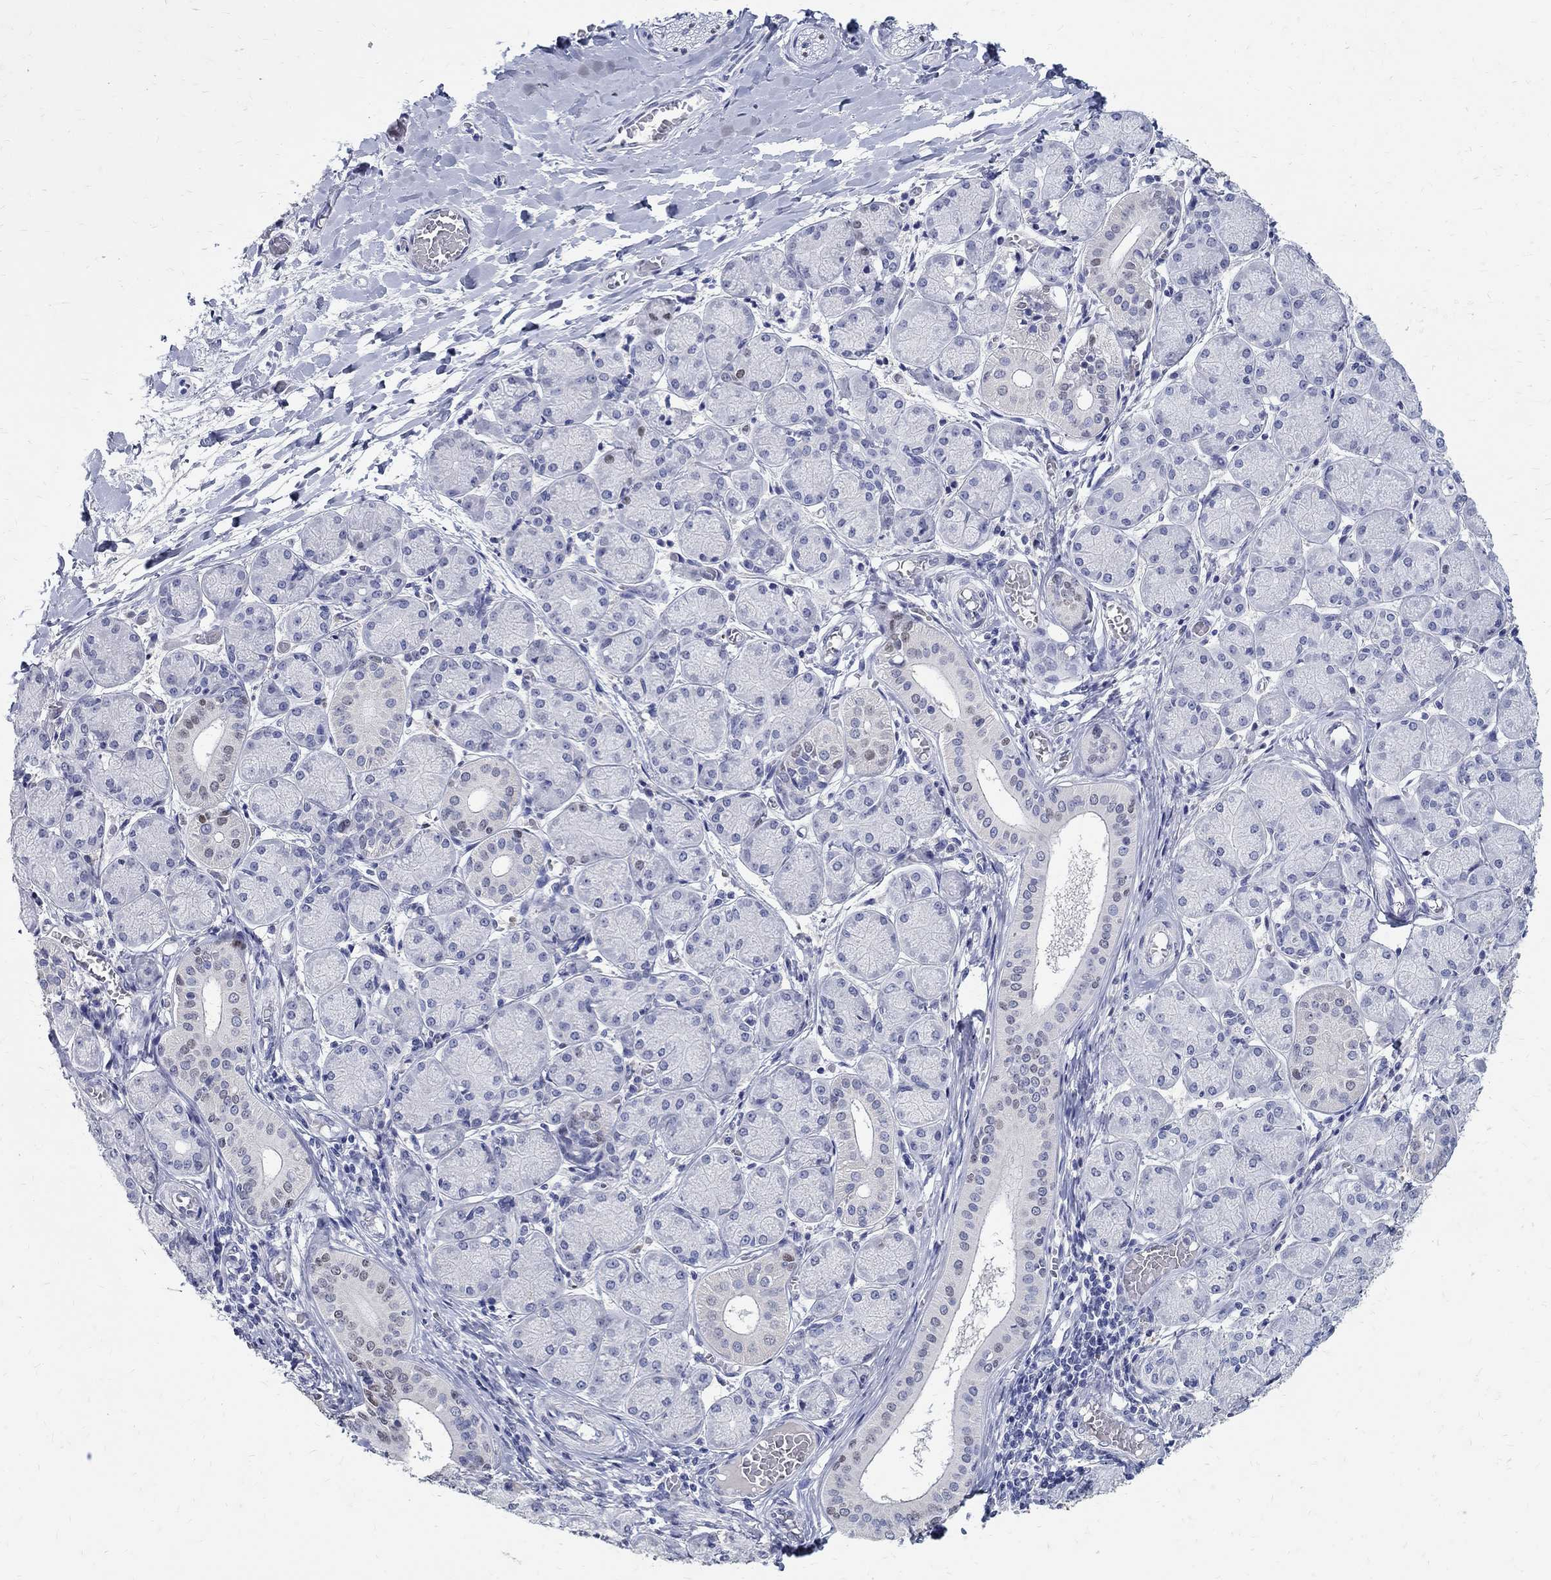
{"staining": {"intensity": "moderate", "quantity": "<25%", "location": "nuclear"}, "tissue": "salivary gland", "cell_type": "Glandular cells", "image_type": "normal", "snomed": [{"axis": "morphology", "description": "Normal tissue, NOS"}, {"axis": "topography", "description": "Salivary gland"}, {"axis": "topography", "description": "Peripheral nerve tissue"}], "caption": "The immunohistochemical stain shows moderate nuclear positivity in glandular cells of unremarkable salivary gland.", "gene": "SOX2", "patient": {"sex": "female", "age": 24}}